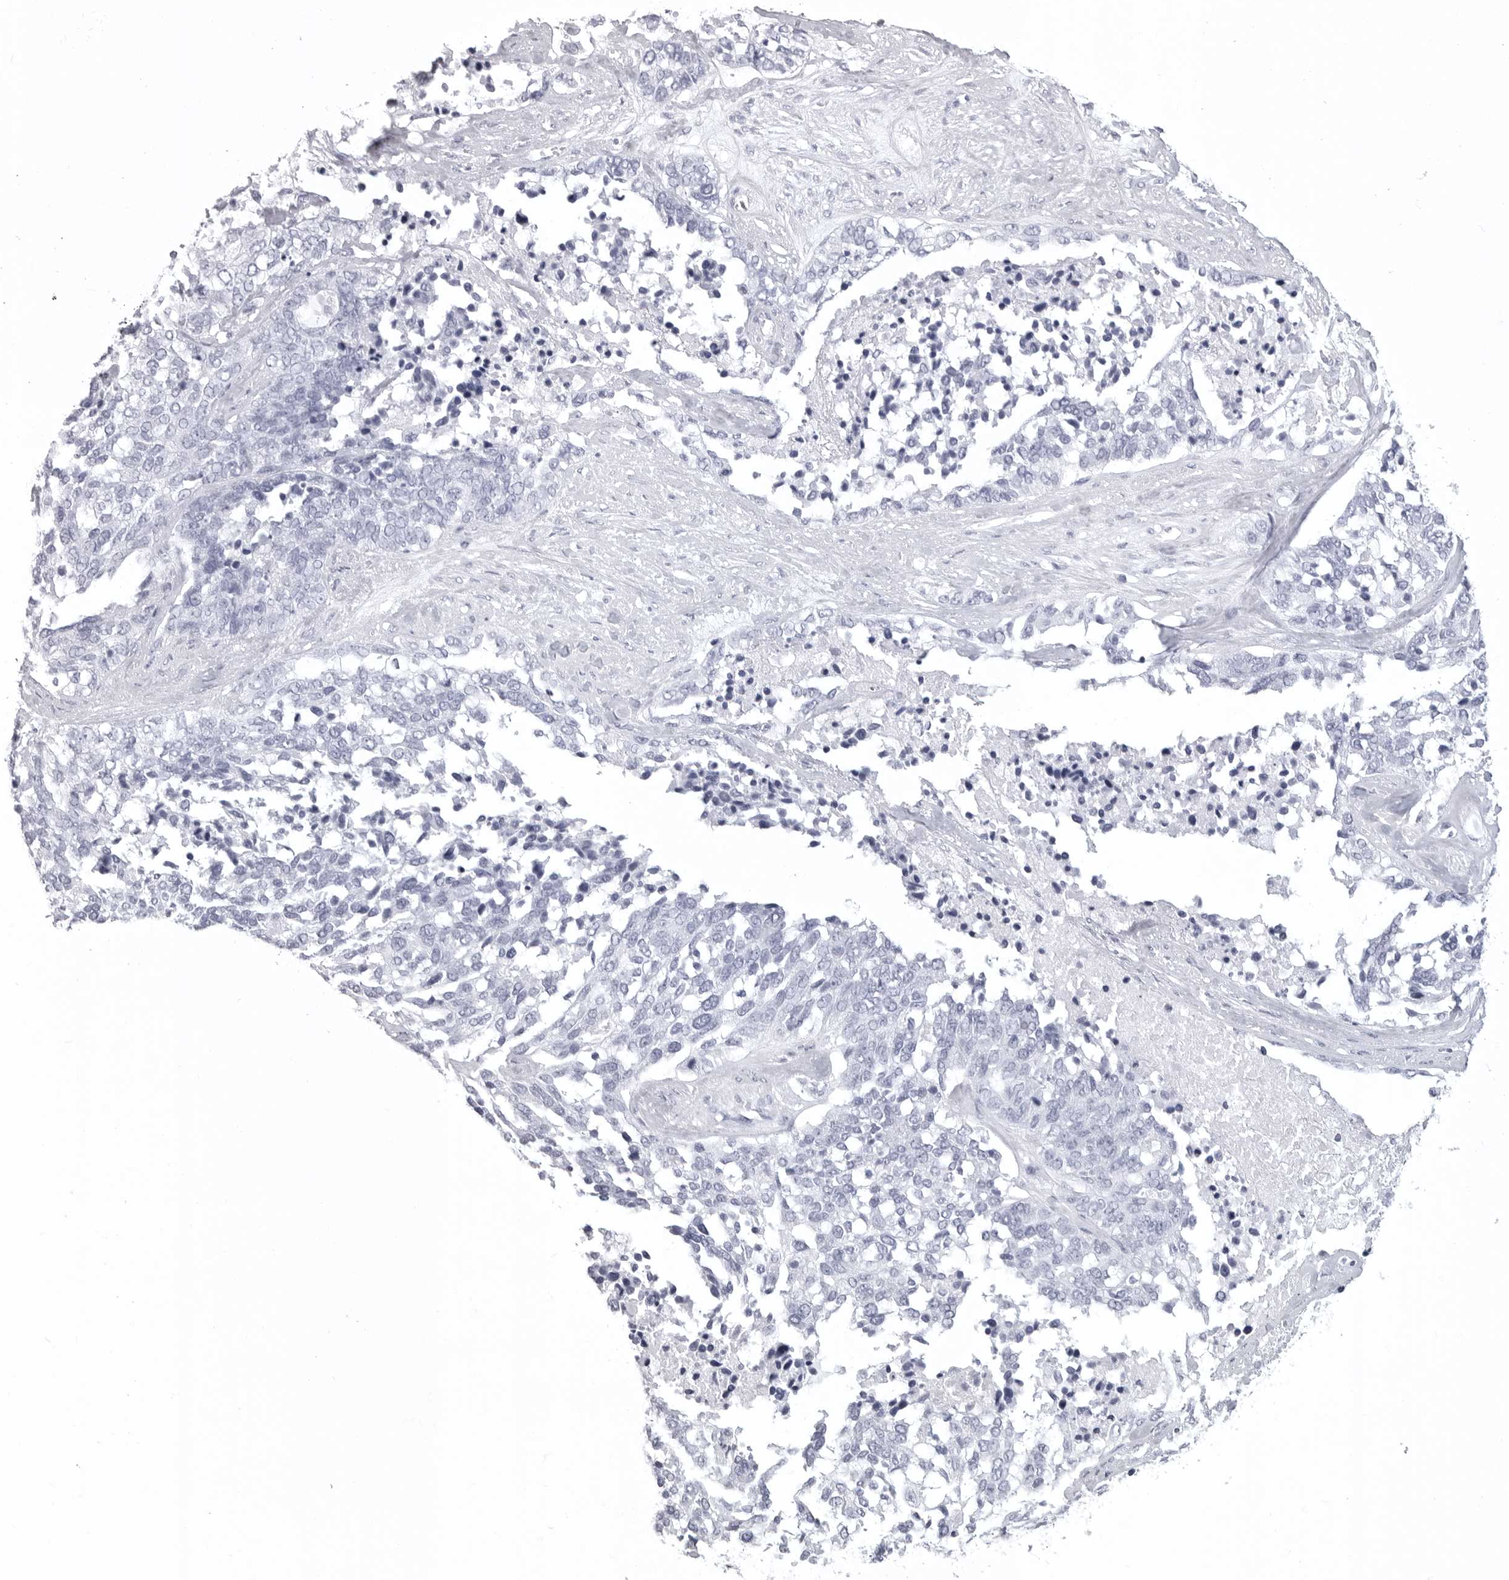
{"staining": {"intensity": "negative", "quantity": "none", "location": "none"}, "tissue": "ovarian cancer", "cell_type": "Tumor cells", "image_type": "cancer", "snomed": [{"axis": "morphology", "description": "Cystadenocarcinoma, serous, NOS"}, {"axis": "topography", "description": "Ovary"}], "caption": "Tumor cells show no significant positivity in ovarian cancer (serous cystadenocarcinoma).", "gene": "LGALS4", "patient": {"sex": "female", "age": 44}}